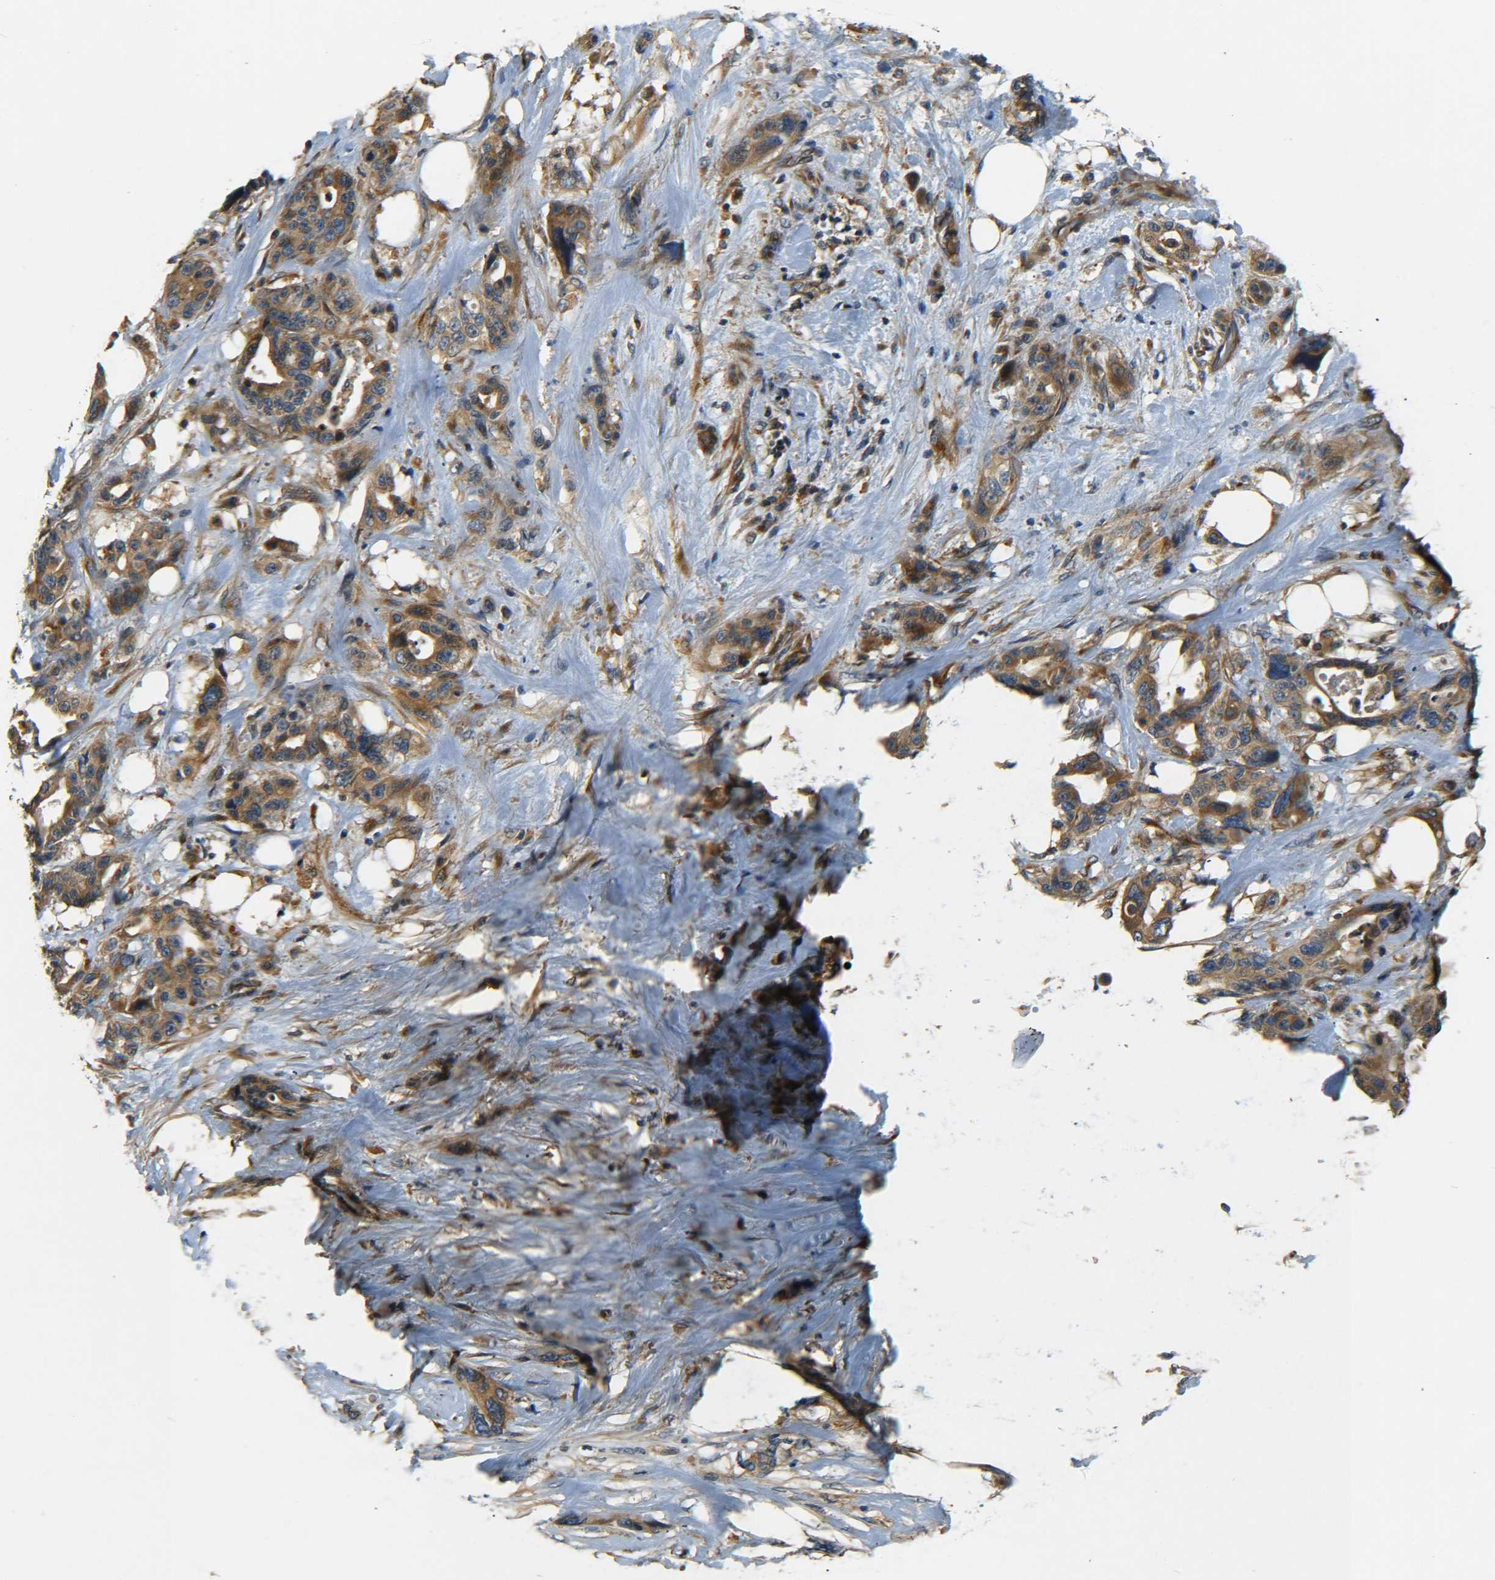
{"staining": {"intensity": "moderate", "quantity": ">75%", "location": "cytoplasmic/membranous"}, "tissue": "pancreatic cancer", "cell_type": "Tumor cells", "image_type": "cancer", "snomed": [{"axis": "morphology", "description": "Adenocarcinoma, NOS"}, {"axis": "topography", "description": "Pancreas"}], "caption": "Adenocarcinoma (pancreatic) stained with immunohistochemistry shows moderate cytoplasmic/membranous positivity in approximately >75% of tumor cells.", "gene": "LRCH3", "patient": {"sex": "male", "age": 46}}